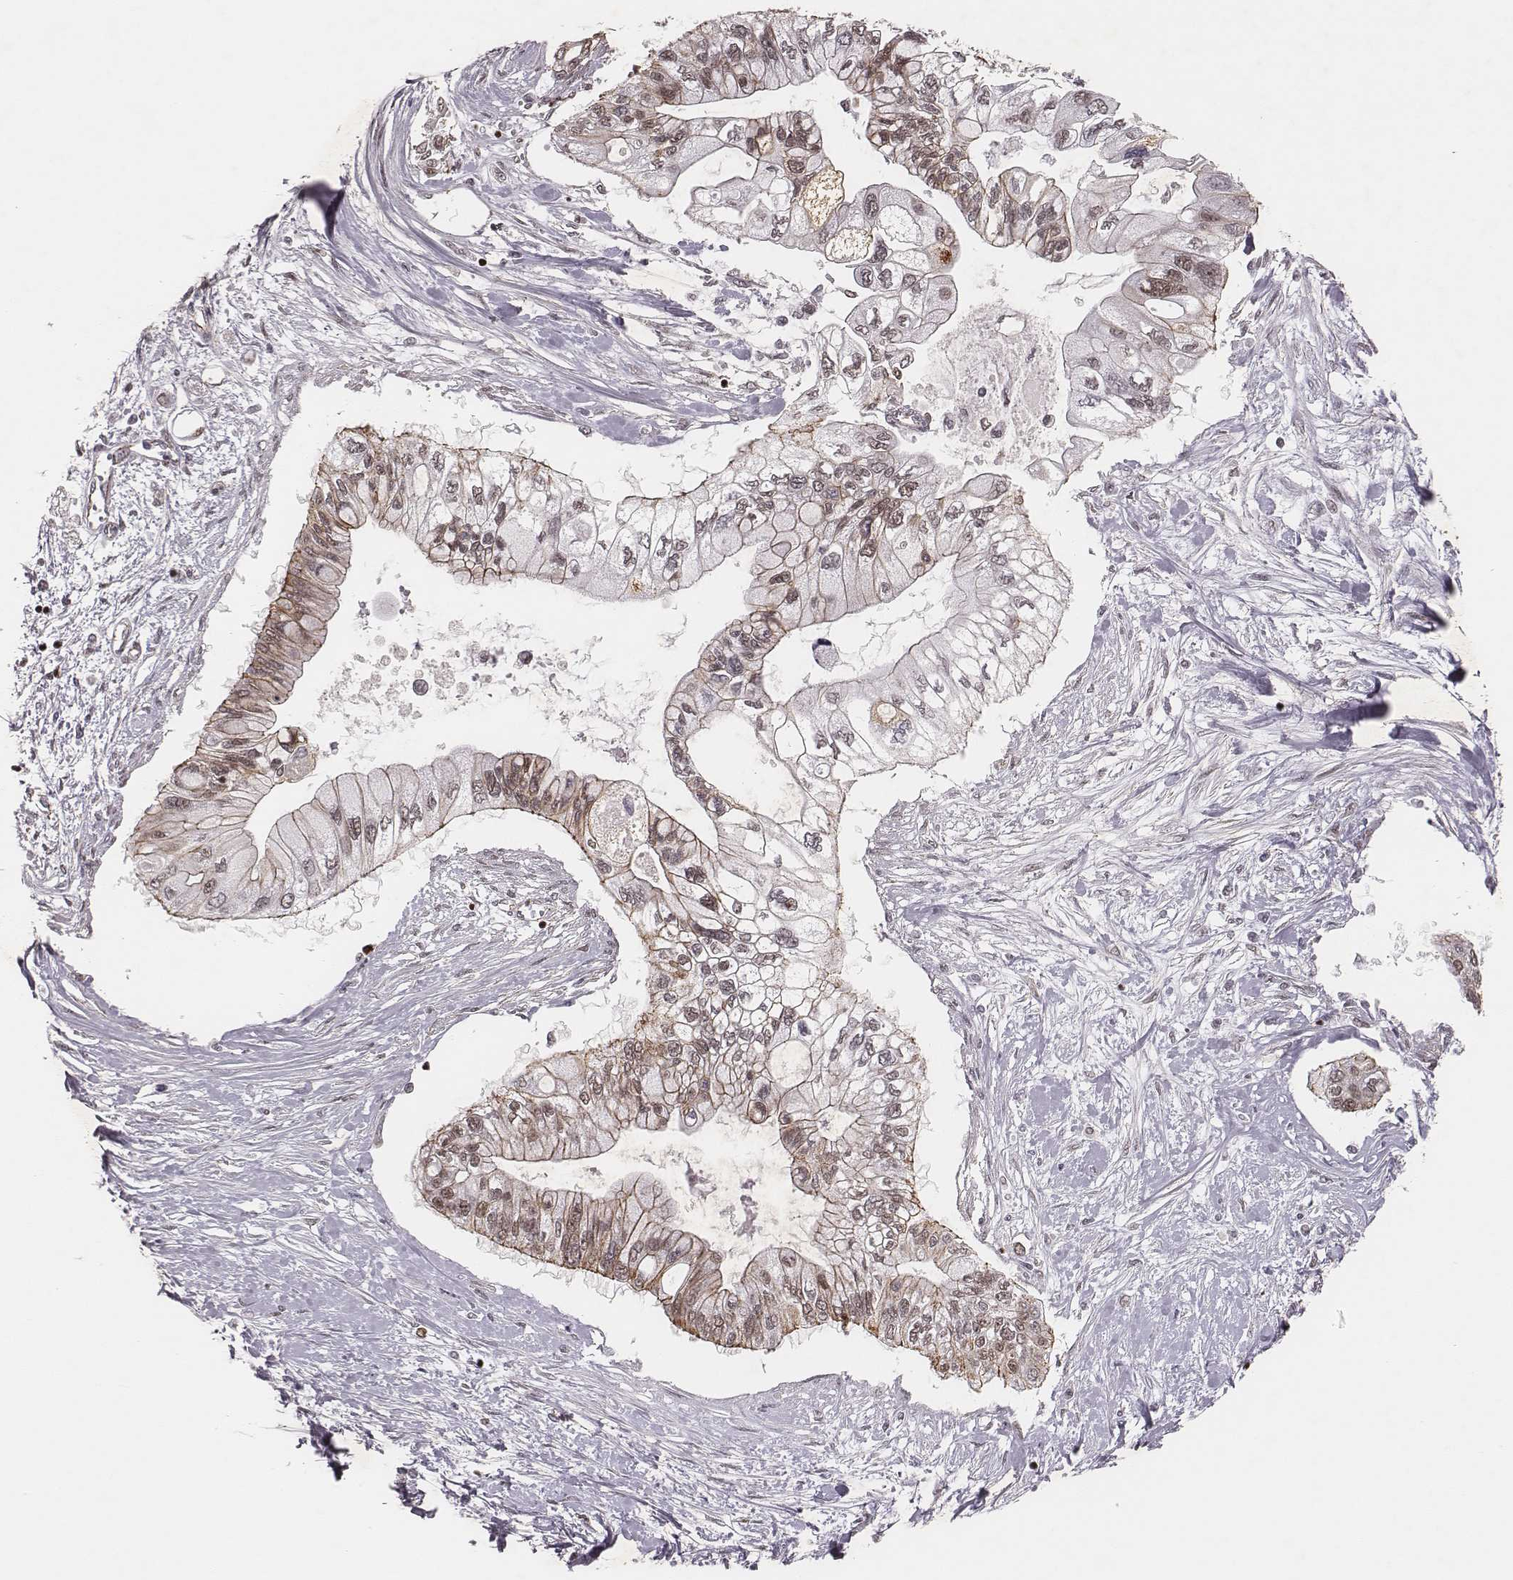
{"staining": {"intensity": "moderate", "quantity": ">75%", "location": "cytoplasmic/membranous,nuclear"}, "tissue": "pancreatic cancer", "cell_type": "Tumor cells", "image_type": "cancer", "snomed": [{"axis": "morphology", "description": "Adenocarcinoma, NOS"}, {"axis": "topography", "description": "Pancreas"}], "caption": "The immunohistochemical stain highlights moderate cytoplasmic/membranous and nuclear positivity in tumor cells of adenocarcinoma (pancreatic) tissue.", "gene": "WDR59", "patient": {"sex": "female", "age": 77}}